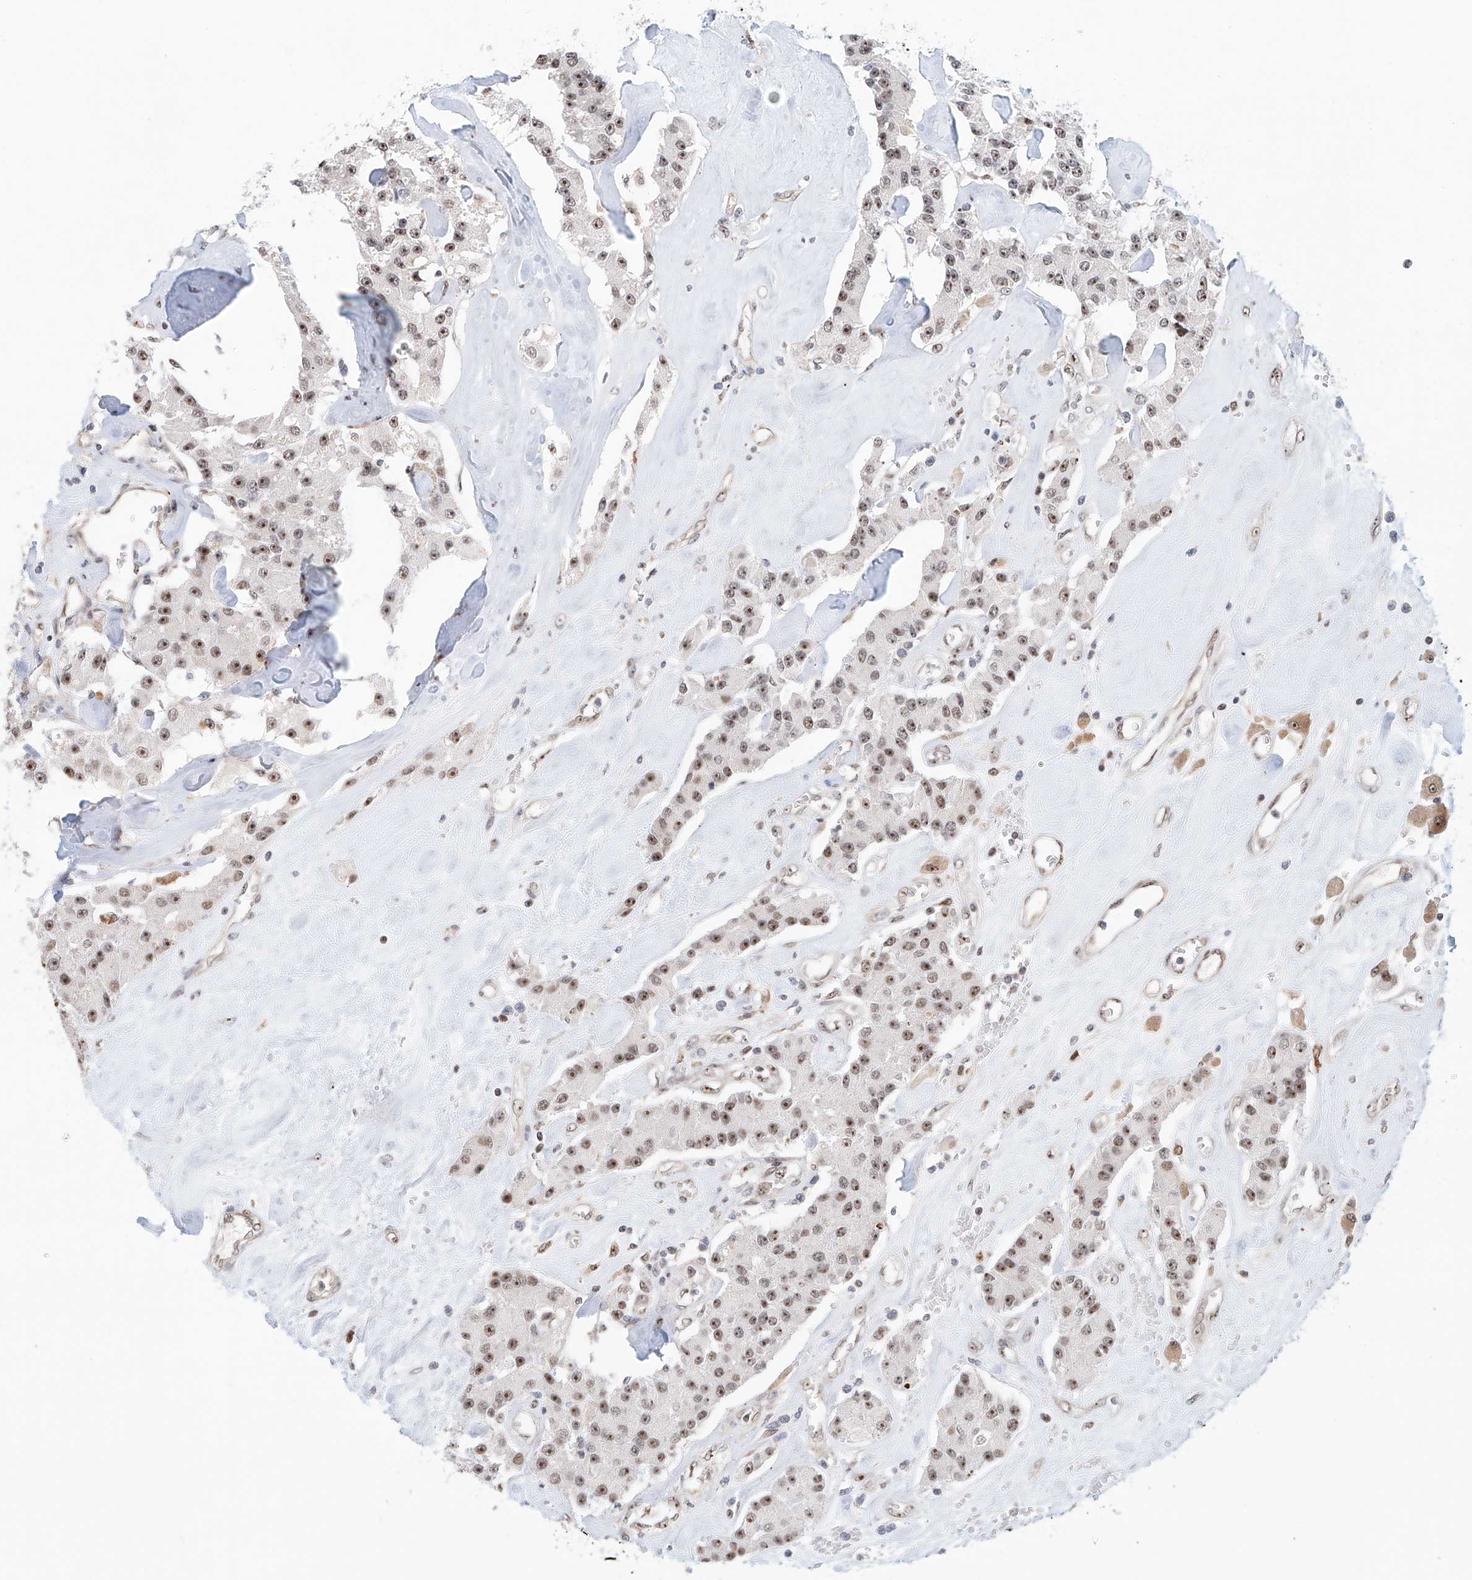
{"staining": {"intensity": "moderate", "quantity": ">75%", "location": "nuclear"}, "tissue": "carcinoid", "cell_type": "Tumor cells", "image_type": "cancer", "snomed": [{"axis": "morphology", "description": "Carcinoid, malignant, NOS"}, {"axis": "topography", "description": "Pancreas"}], "caption": "Moderate nuclear positivity for a protein is present in about >75% of tumor cells of malignant carcinoid using immunohistochemistry (IHC).", "gene": "PRUNE2", "patient": {"sex": "male", "age": 41}}